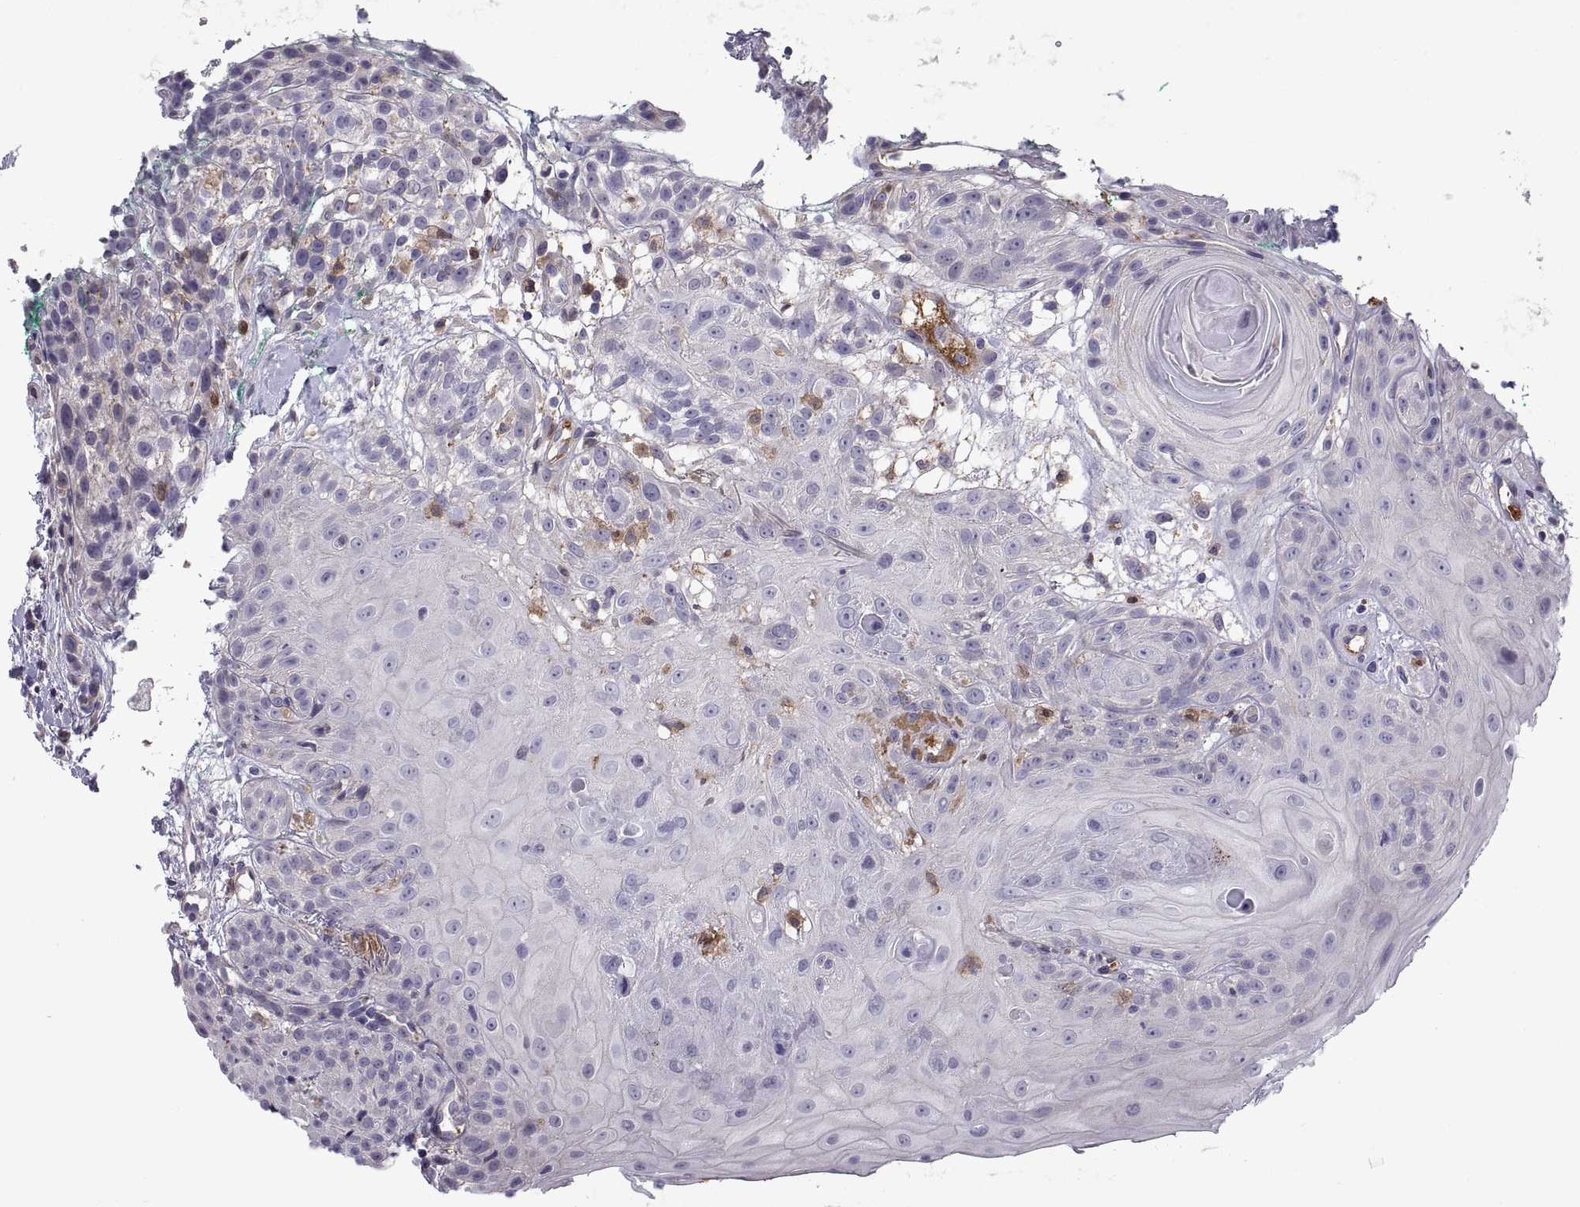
{"staining": {"intensity": "negative", "quantity": "none", "location": "none"}, "tissue": "head and neck cancer", "cell_type": "Tumor cells", "image_type": "cancer", "snomed": [{"axis": "morphology", "description": "Normal tissue, NOS"}, {"axis": "morphology", "description": "Squamous cell carcinoma, NOS"}, {"axis": "topography", "description": "Oral tissue"}, {"axis": "topography", "description": "Salivary gland"}, {"axis": "topography", "description": "Head-Neck"}], "caption": "The immunohistochemistry (IHC) micrograph has no significant staining in tumor cells of head and neck cancer tissue.", "gene": "DOK3", "patient": {"sex": "female", "age": 62}}